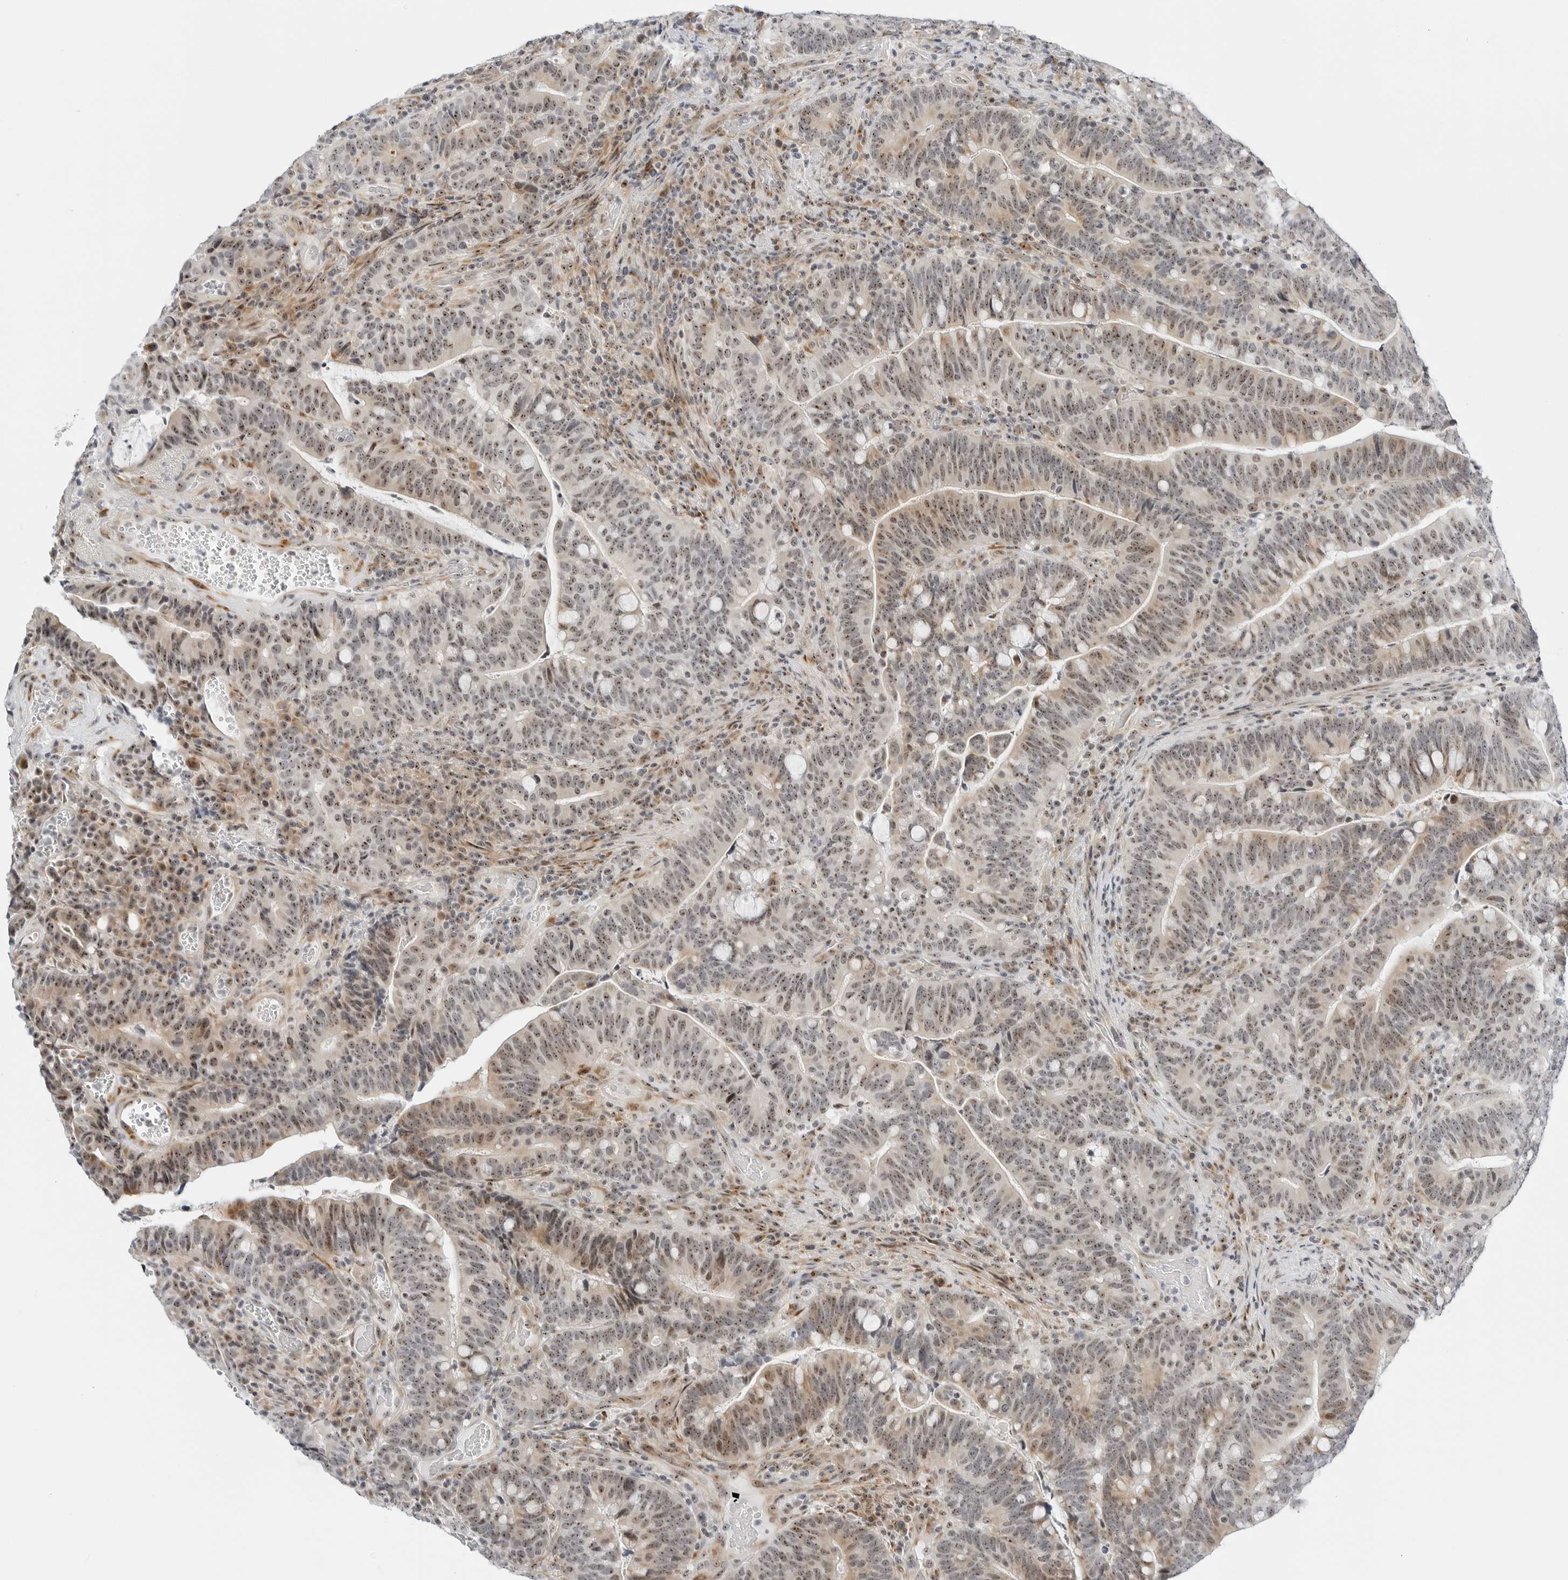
{"staining": {"intensity": "moderate", "quantity": "25%-75%", "location": "cytoplasmic/membranous,nuclear"}, "tissue": "colorectal cancer", "cell_type": "Tumor cells", "image_type": "cancer", "snomed": [{"axis": "morphology", "description": "Adenocarcinoma, NOS"}, {"axis": "topography", "description": "Colon"}], "caption": "Colorectal adenocarcinoma stained with a protein marker reveals moderate staining in tumor cells.", "gene": "RIMKLA", "patient": {"sex": "female", "age": 66}}